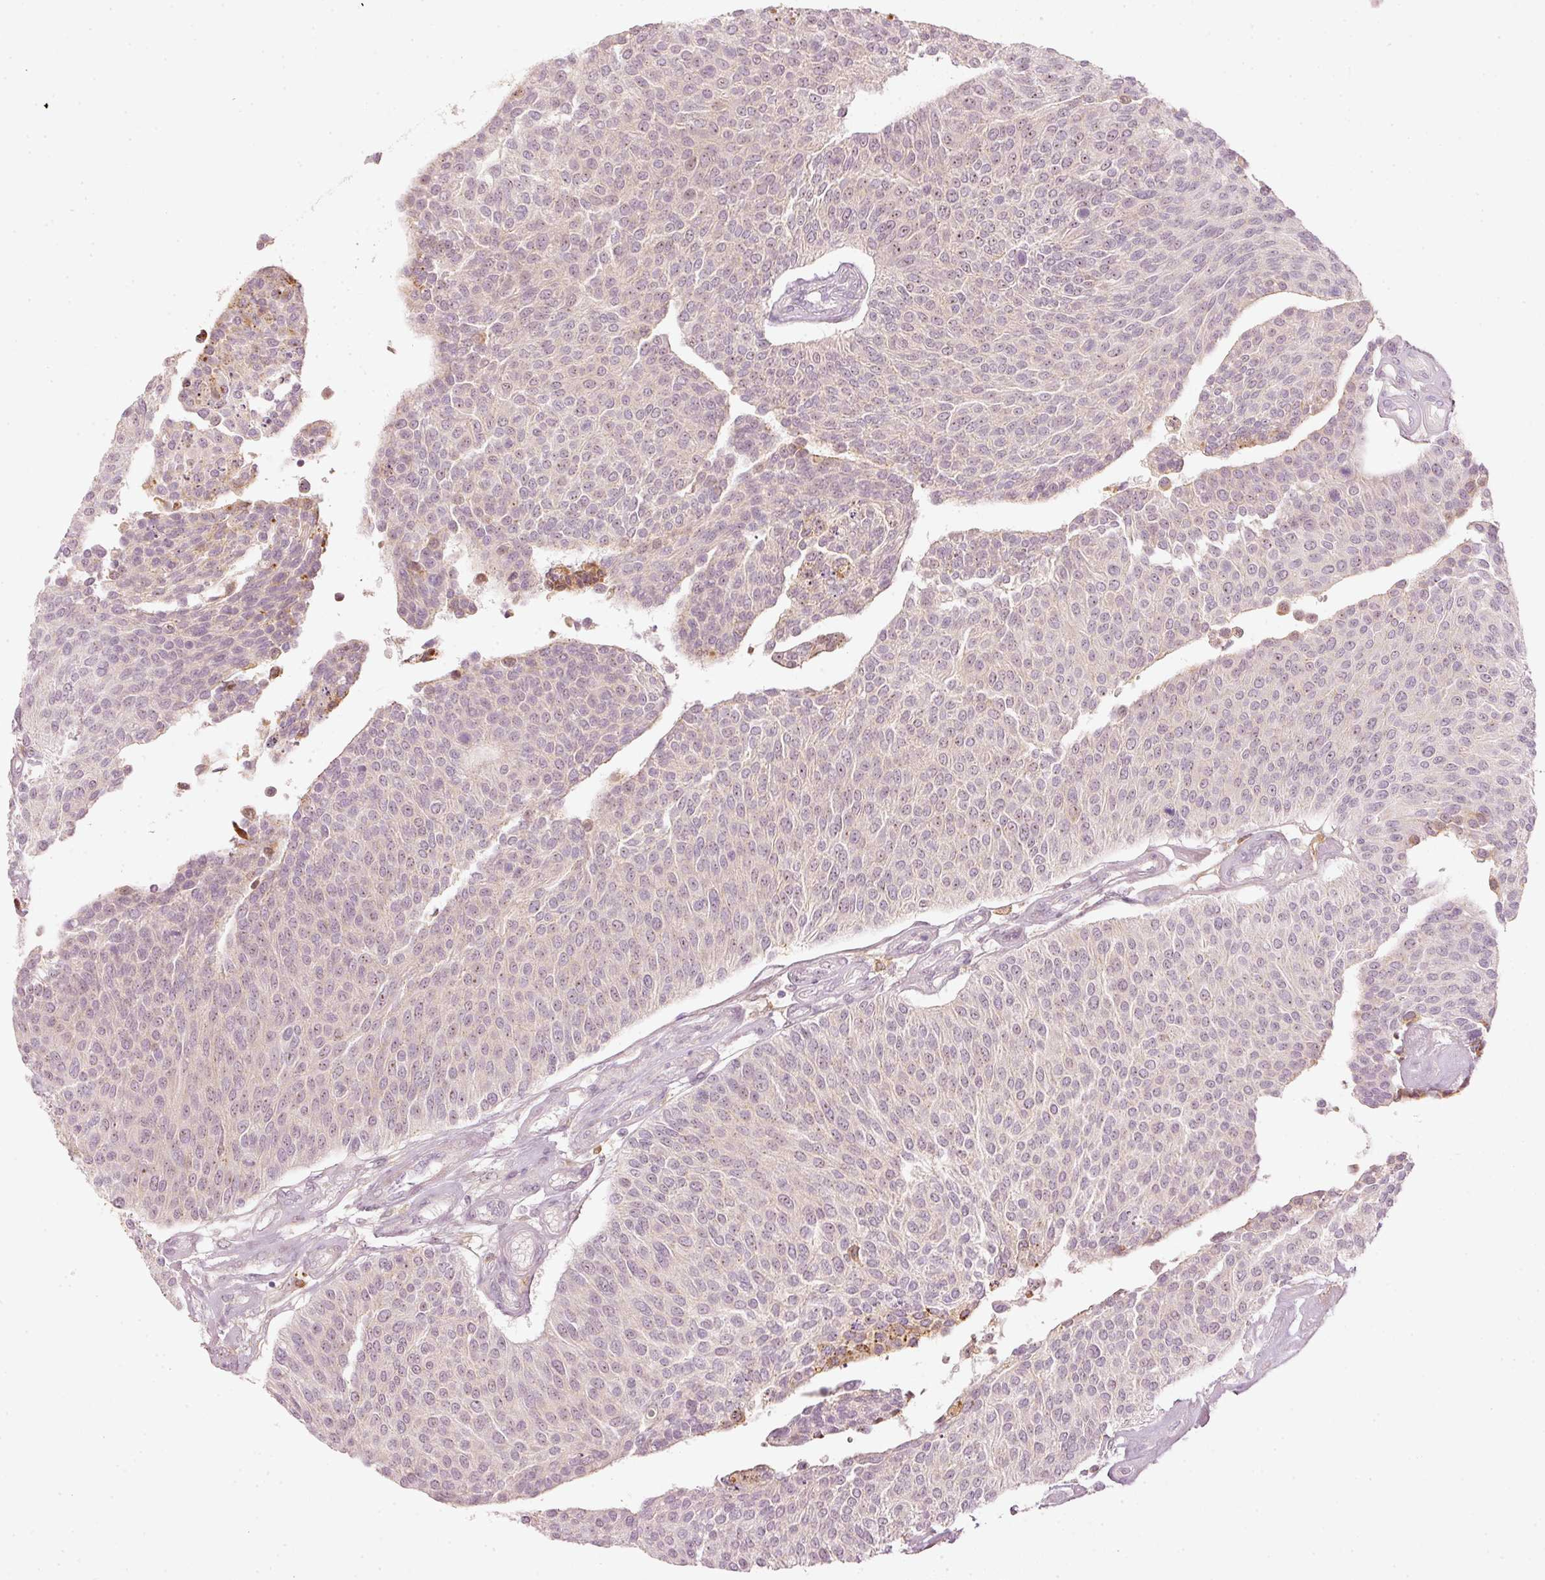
{"staining": {"intensity": "moderate", "quantity": "<25%", "location": "cytoplasmic/membranous"}, "tissue": "urothelial cancer", "cell_type": "Tumor cells", "image_type": "cancer", "snomed": [{"axis": "morphology", "description": "Urothelial carcinoma, NOS"}, {"axis": "topography", "description": "Urinary bladder"}], "caption": "Immunohistochemical staining of urothelial cancer displays low levels of moderate cytoplasmic/membranous protein expression in approximately <25% of tumor cells.", "gene": "VCAM1", "patient": {"sex": "male", "age": 55}}